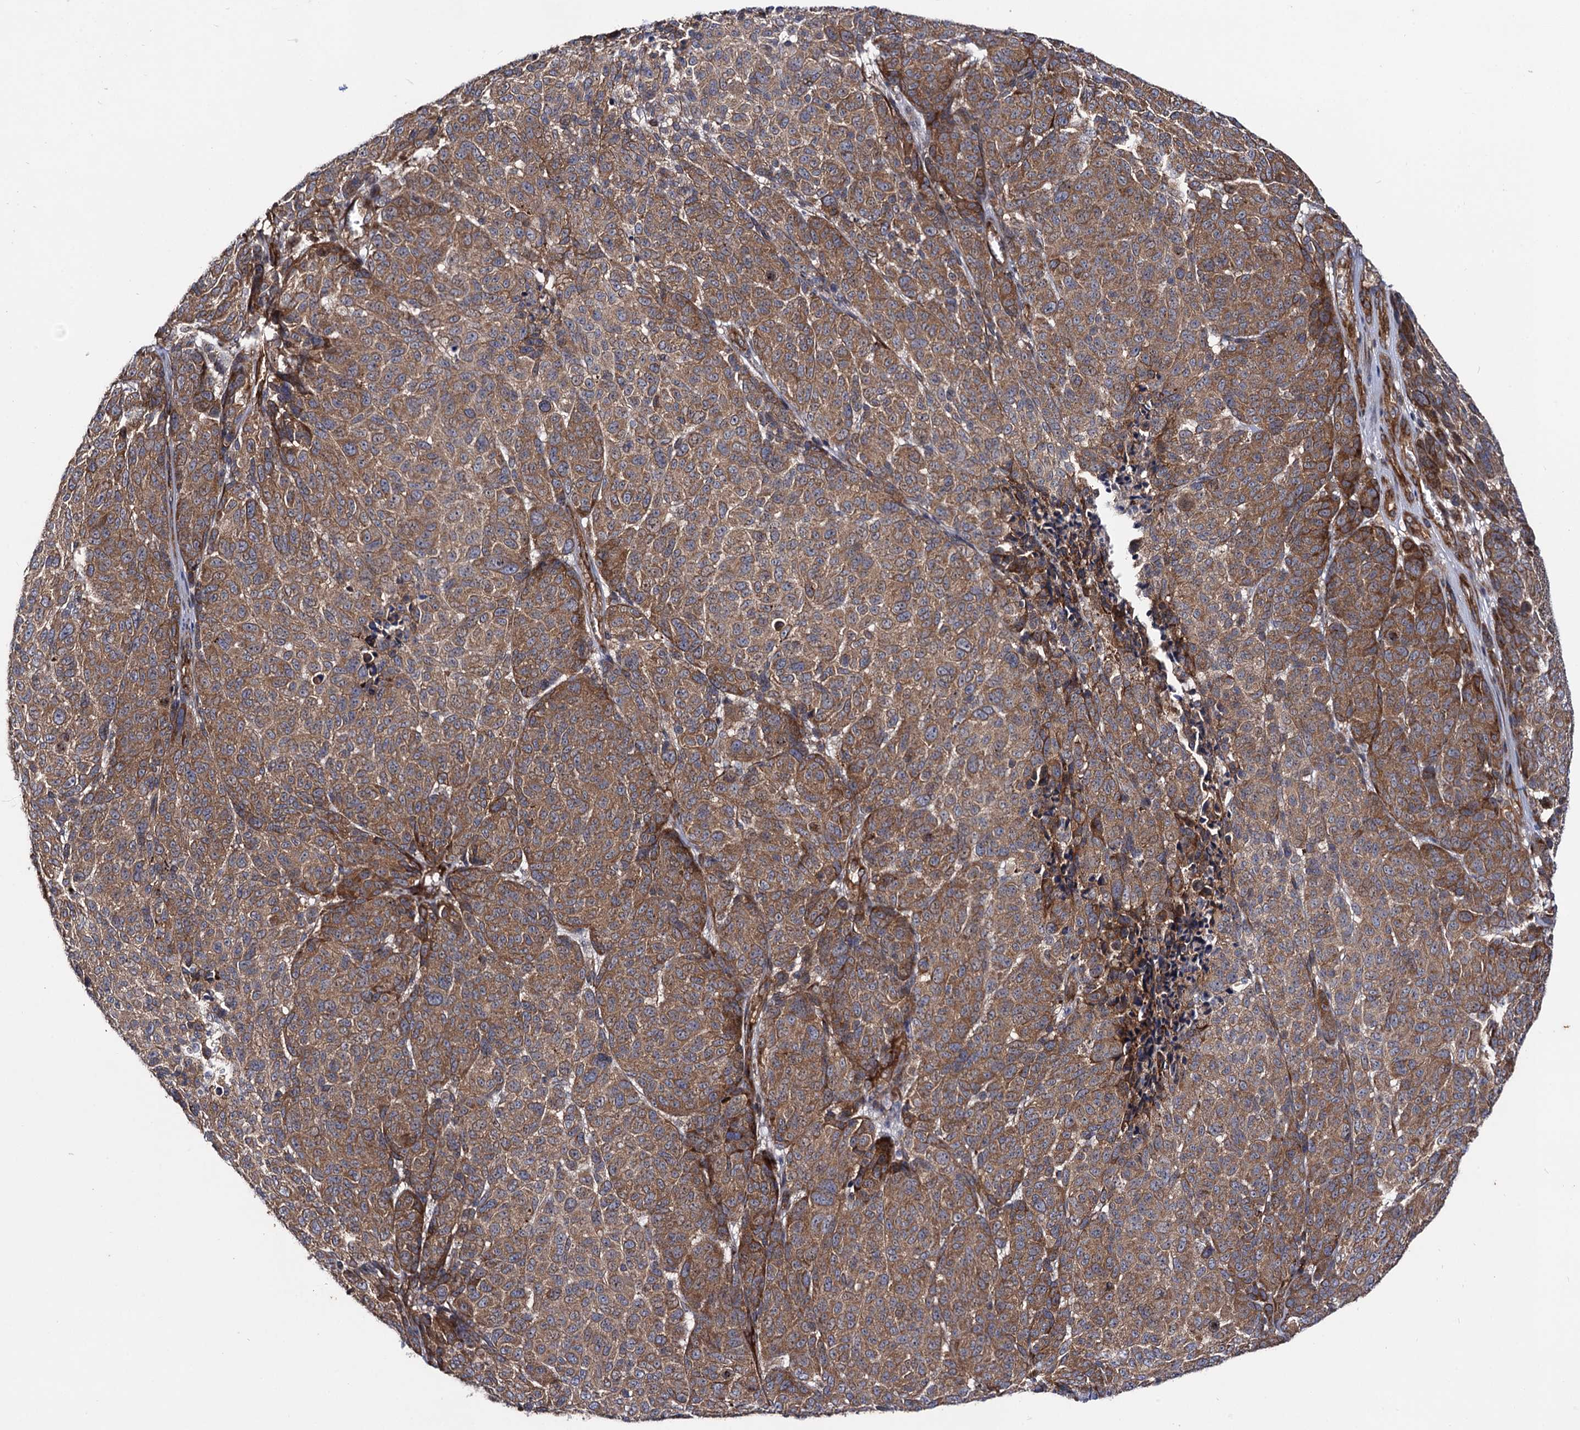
{"staining": {"intensity": "moderate", "quantity": ">75%", "location": "cytoplasmic/membranous"}, "tissue": "melanoma", "cell_type": "Tumor cells", "image_type": "cancer", "snomed": [{"axis": "morphology", "description": "Malignant melanoma, NOS"}, {"axis": "topography", "description": "Skin"}], "caption": "The histopathology image exhibits staining of melanoma, revealing moderate cytoplasmic/membranous protein positivity (brown color) within tumor cells.", "gene": "DYDC1", "patient": {"sex": "male", "age": 49}}